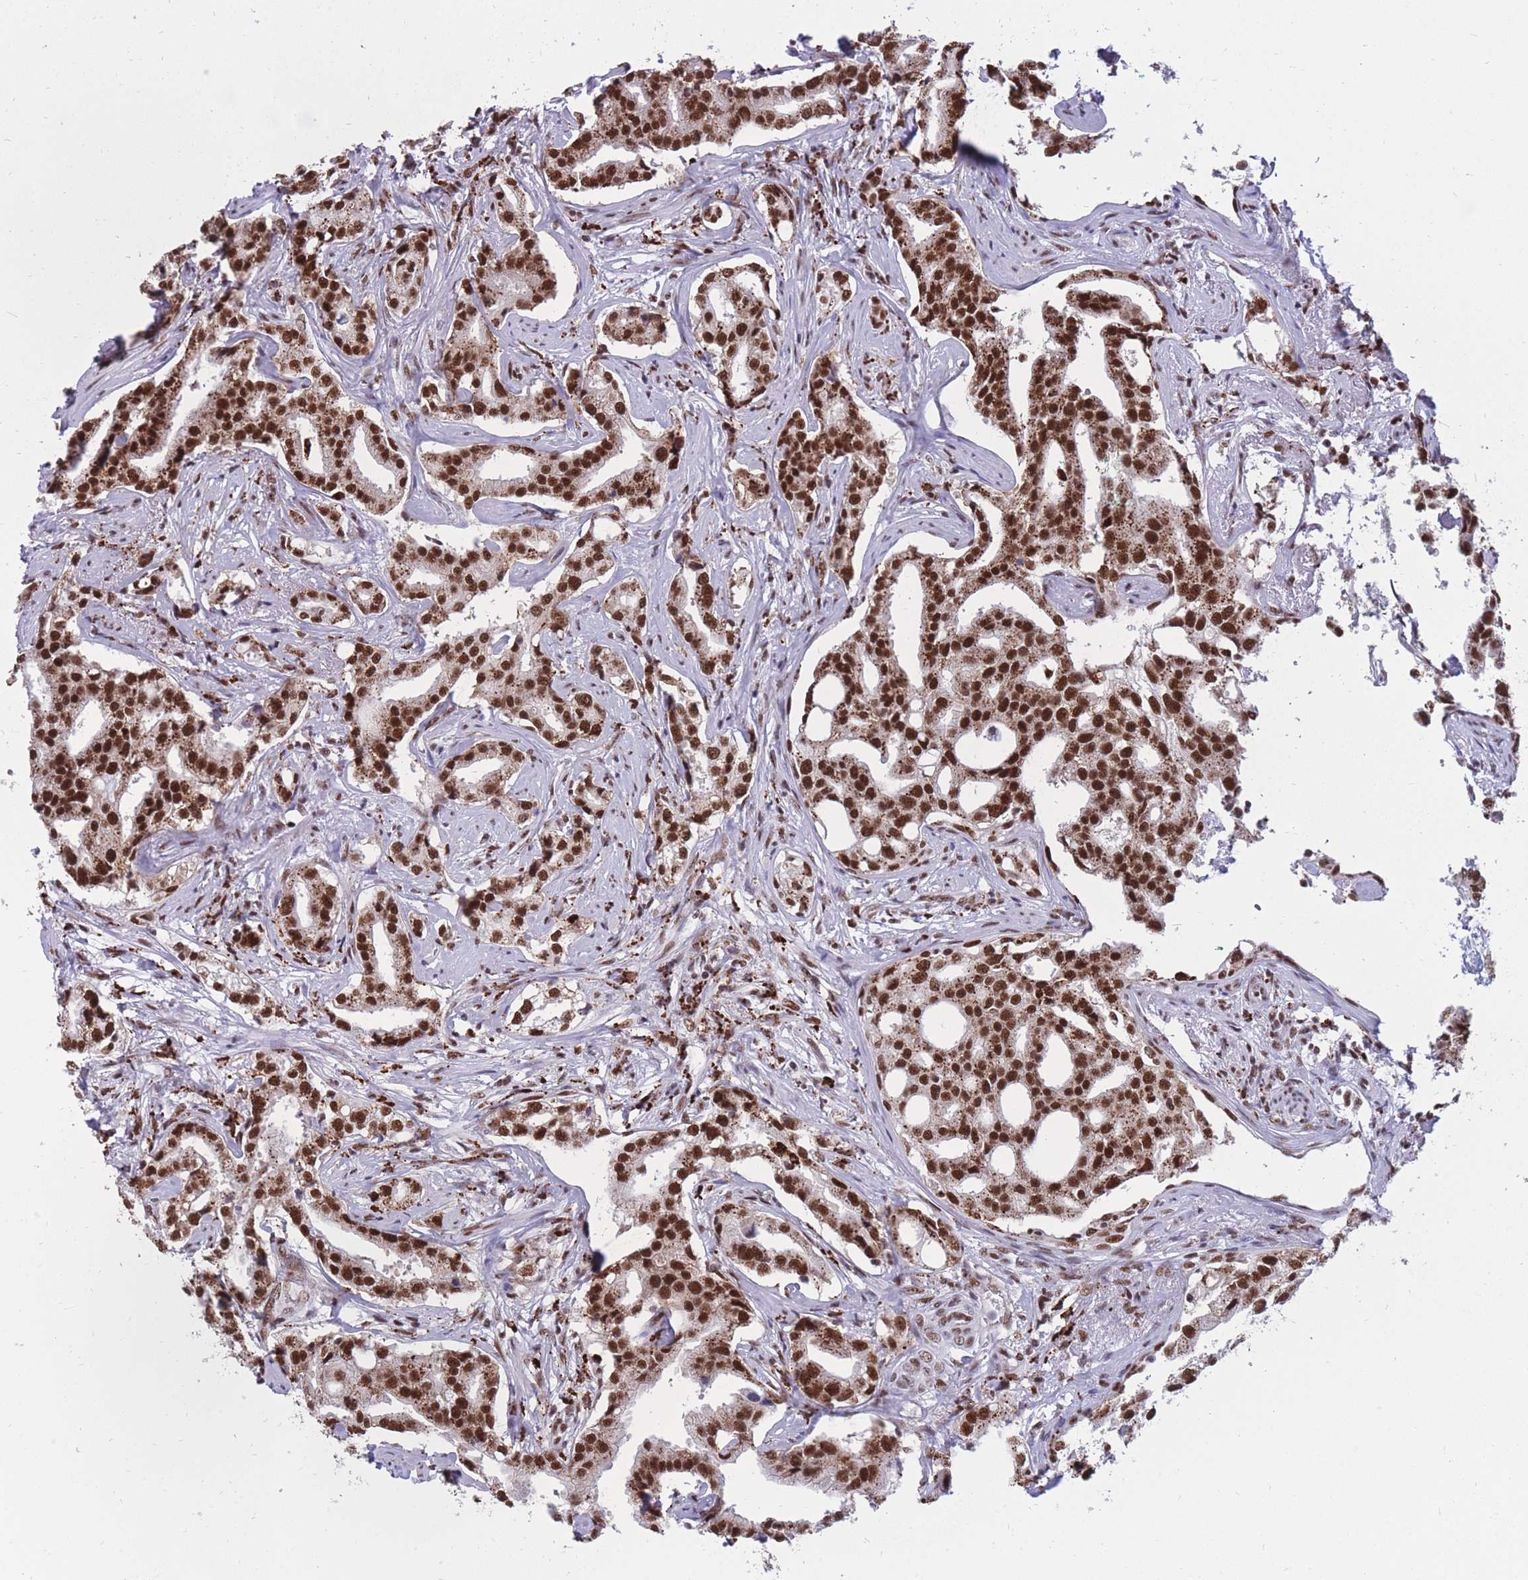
{"staining": {"intensity": "strong", "quantity": ">75%", "location": "nuclear"}, "tissue": "prostate cancer", "cell_type": "Tumor cells", "image_type": "cancer", "snomed": [{"axis": "morphology", "description": "Adenocarcinoma, High grade"}, {"axis": "topography", "description": "Prostate"}], "caption": "A high amount of strong nuclear positivity is seen in approximately >75% of tumor cells in prostate cancer (adenocarcinoma (high-grade)) tissue.", "gene": "PRPF19", "patient": {"sex": "male", "age": 67}}